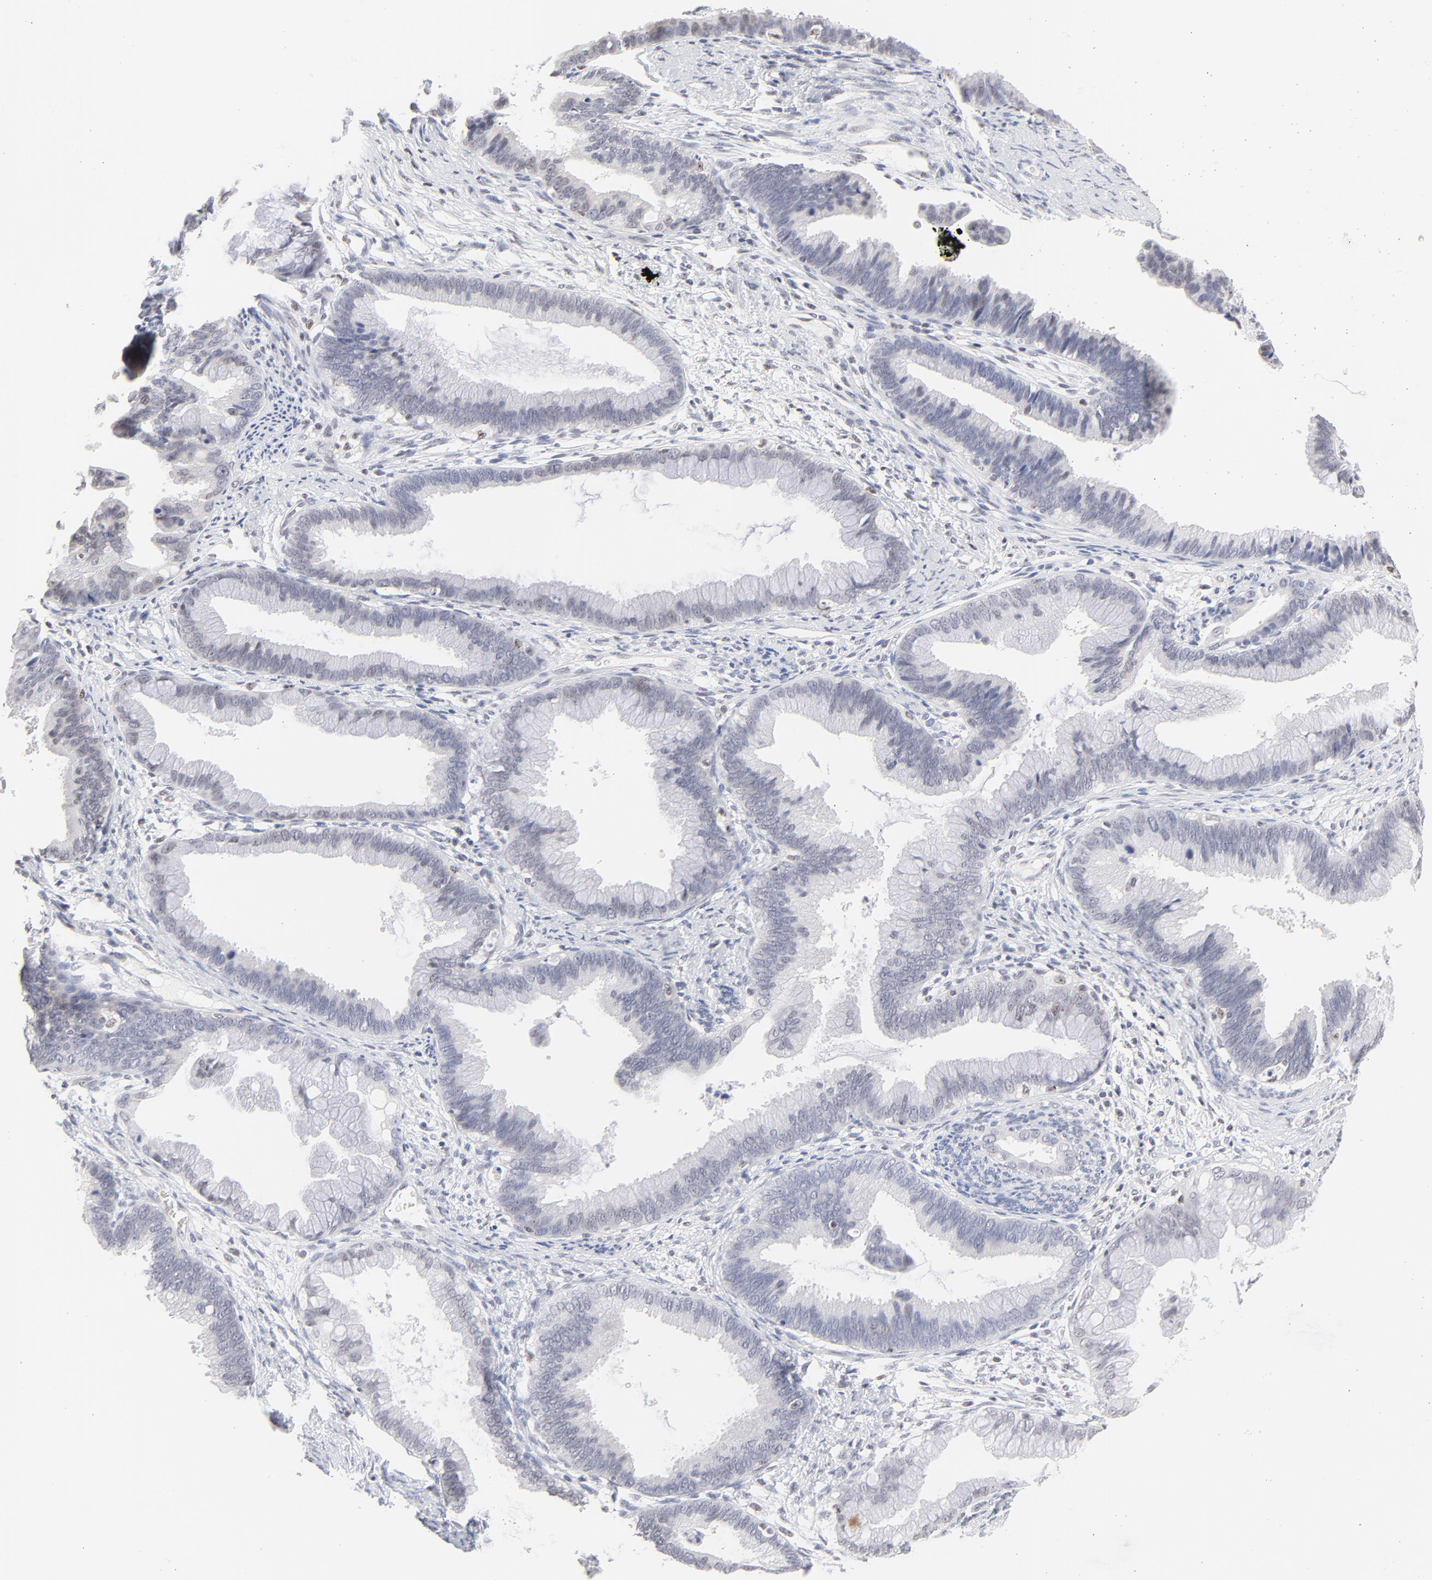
{"staining": {"intensity": "negative", "quantity": "none", "location": "none"}, "tissue": "cervical cancer", "cell_type": "Tumor cells", "image_type": "cancer", "snomed": [{"axis": "morphology", "description": "Adenocarcinoma, NOS"}, {"axis": "topography", "description": "Cervix"}], "caption": "Immunohistochemistry of cervical cancer (adenocarcinoma) reveals no positivity in tumor cells. (DAB IHC, high magnification).", "gene": "NFIL3", "patient": {"sex": "female", "age": 47}}